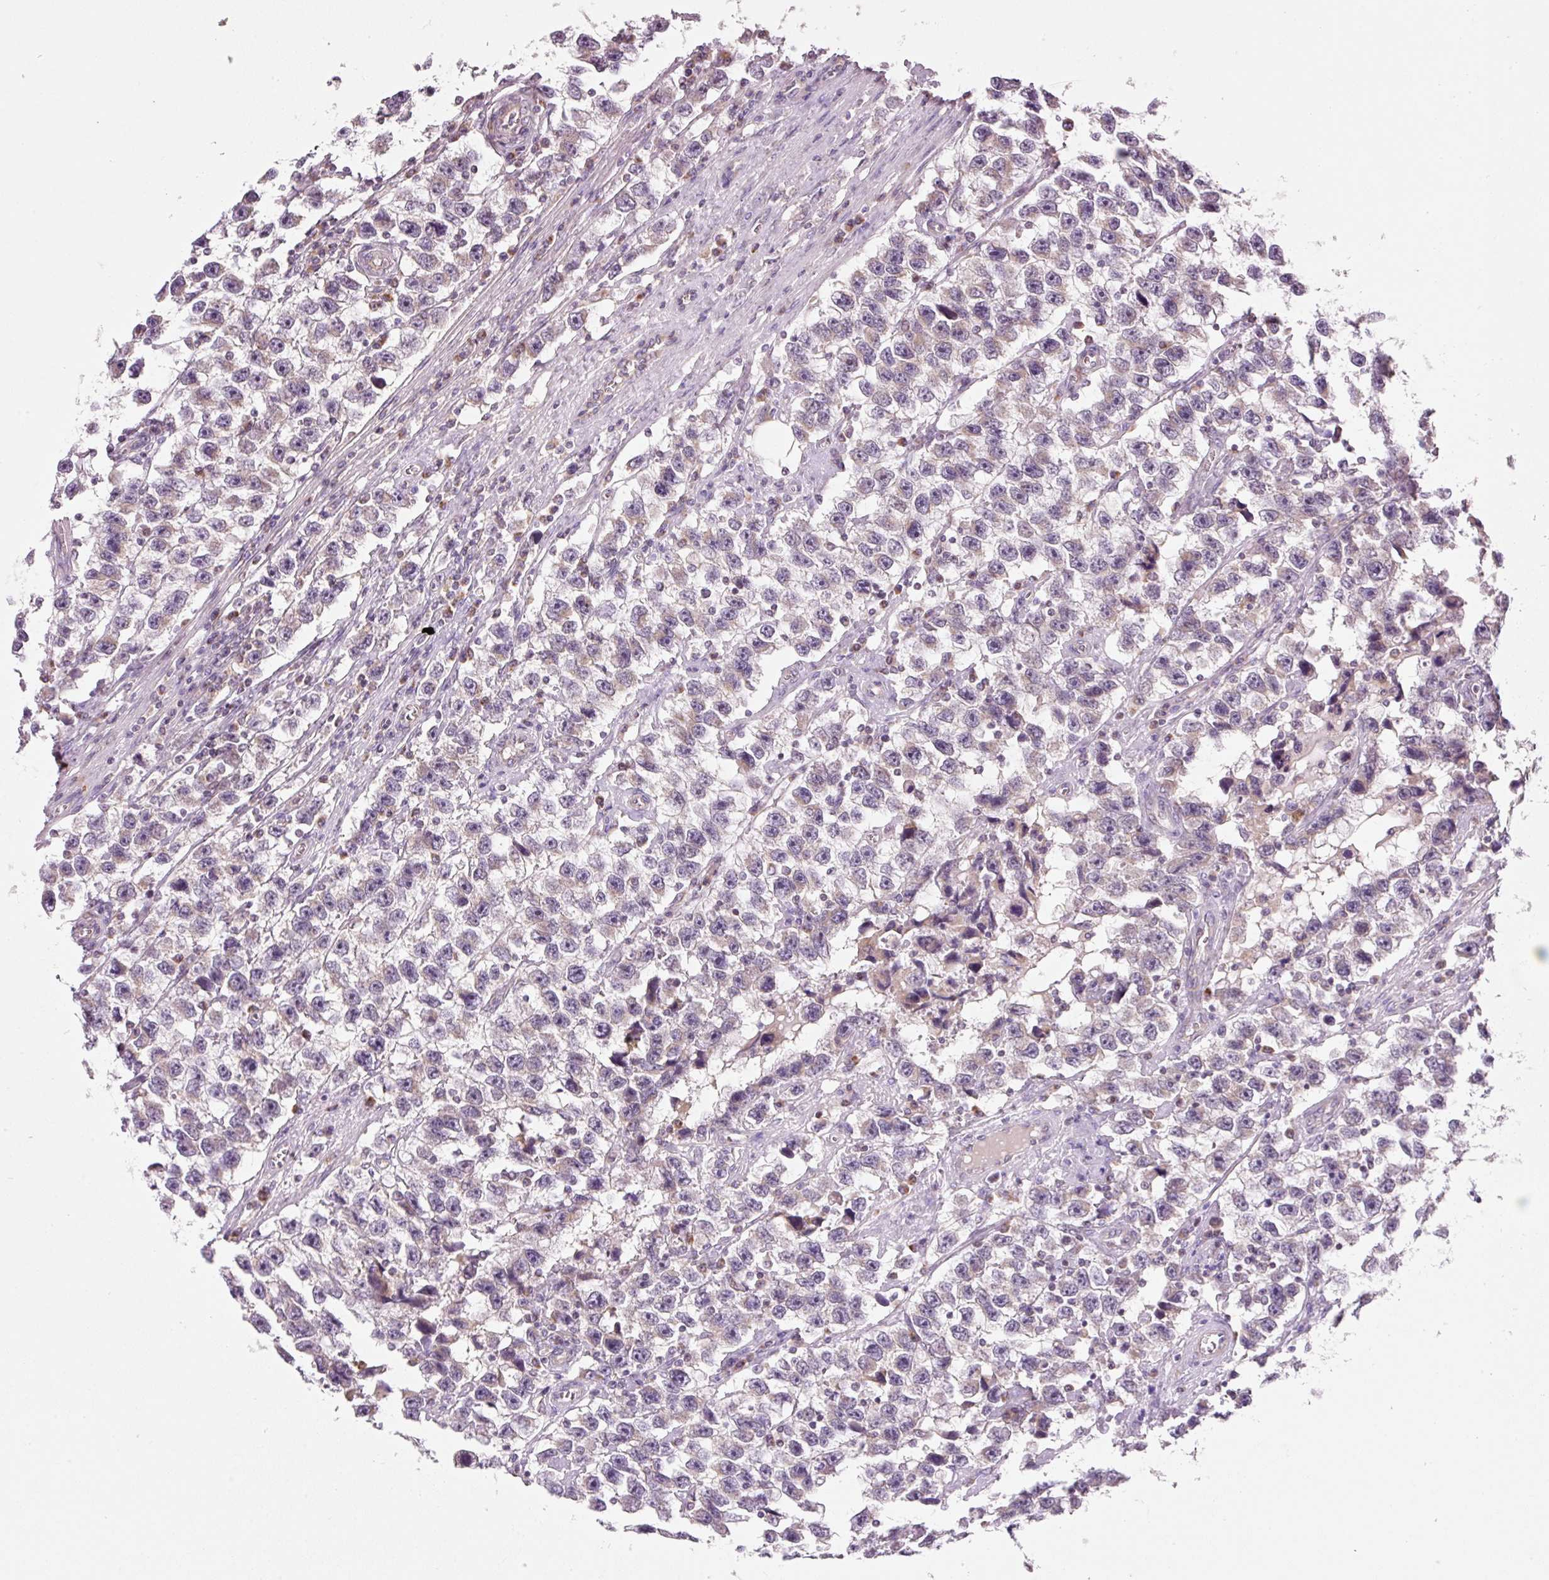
{"staining": {"intensity": "negative", "quantity": "none", "location": "none"}, "tissue": "testis cancer", "cell_type": "Tumor cells", "image_type": "cancer", "snomed": [{"axis": "morphology", "description": "Seminoma, NOS"}, {"axis": "topography", "description": "Testis"}], "caption": "Human seminoma (testis) stained for a protein using immunohistochemistry (IHC) reveals no expression in tumor cells.", "gene": "FAM78B", "patient": {"sex": "male", "age": 33}}